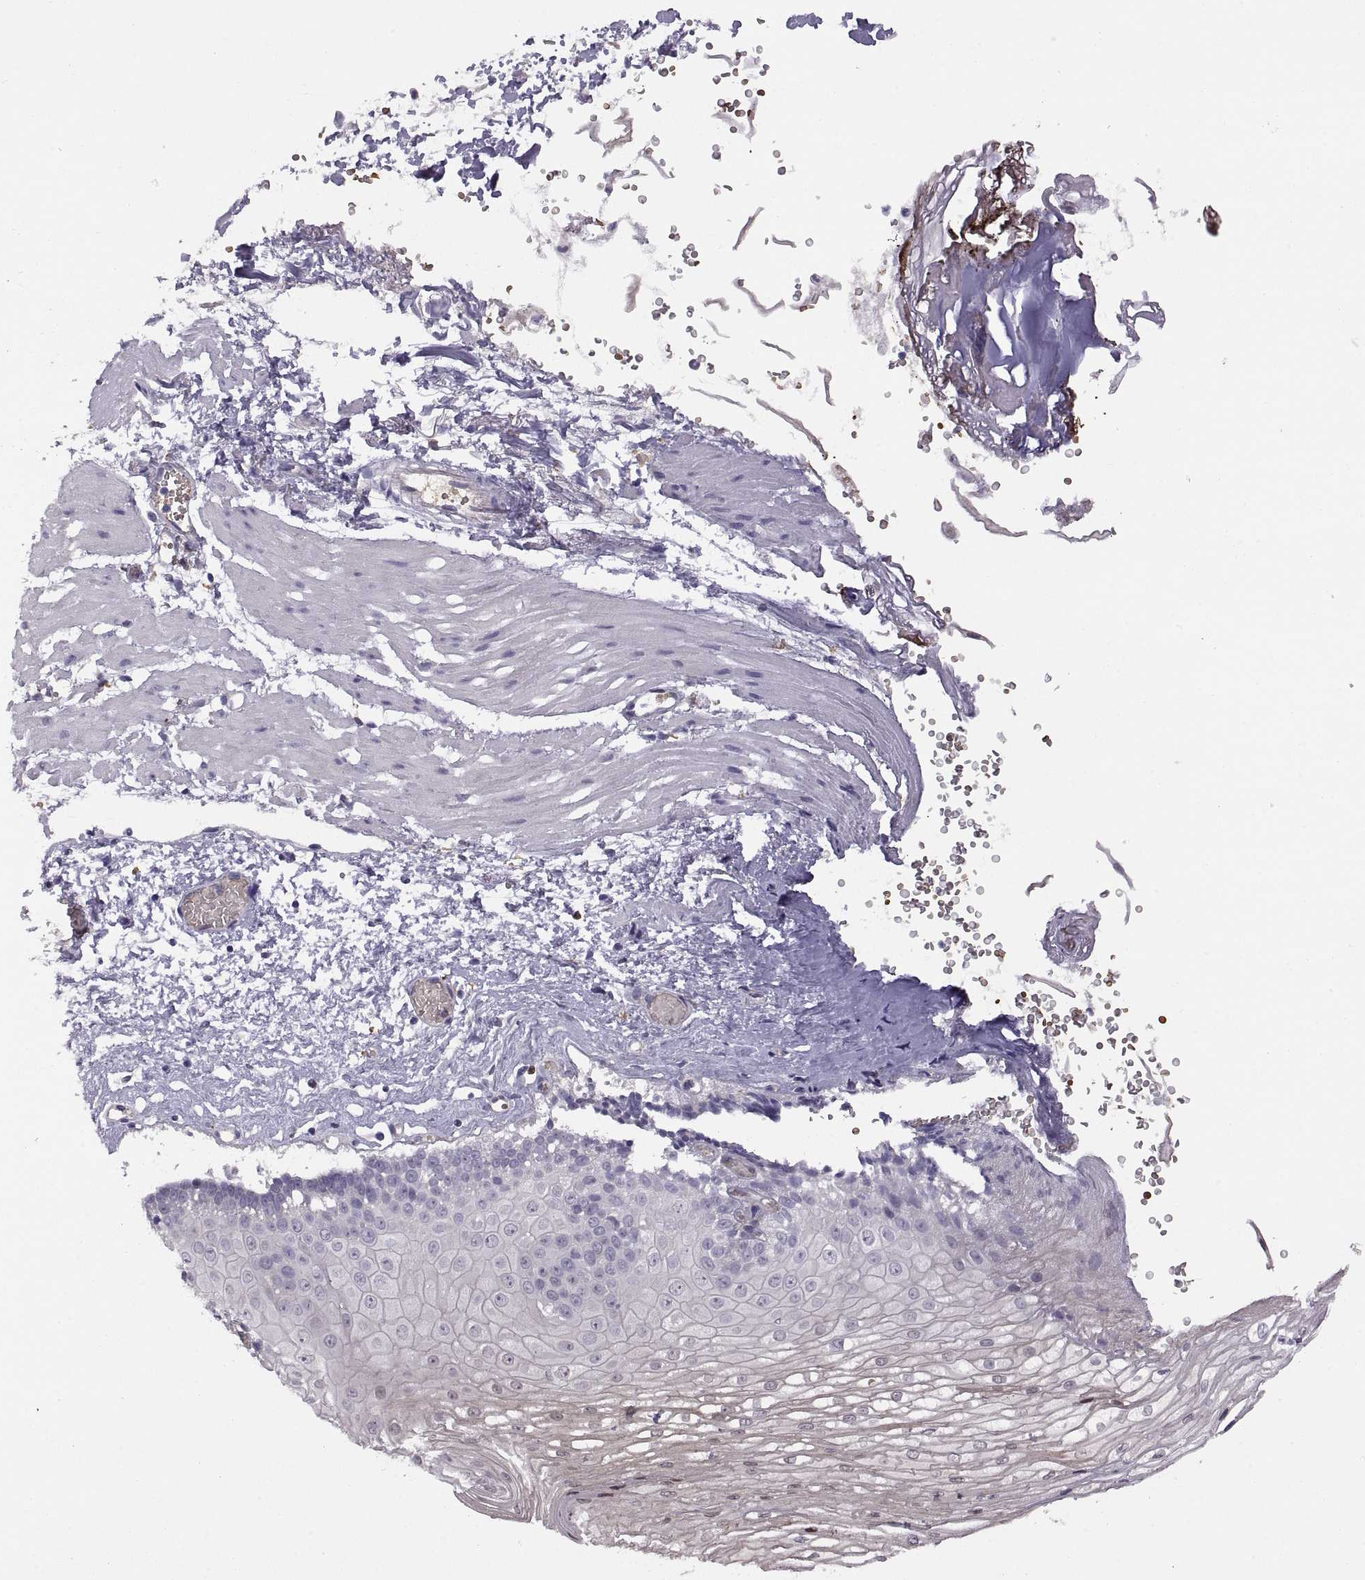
{"staining": {"intensity": "weak", "quantity": "<25%", "location": "cytoplasmic/membranous"}, "tissue": "esophagus", "cell_type": "Squamous epithelial cells", "image_type": "normal", "snomed": [{"axis": "morphology", "description": "Normal tissue, NOS"}, {"axis": "topography", "description": "Esophagus"}], "caption": "DAB (3,3'-diaminobenzidine) immunohistochemical staining of benign esophagus shows no significant positivity in squamous epithelial cells. (DAB (3,3'-diaminobenzidine) immunohistochemistry visualized using brightfield microscopy, high magnification).", "gene": "MEIOC", "patient": {"sex": "female", "age": 62}}